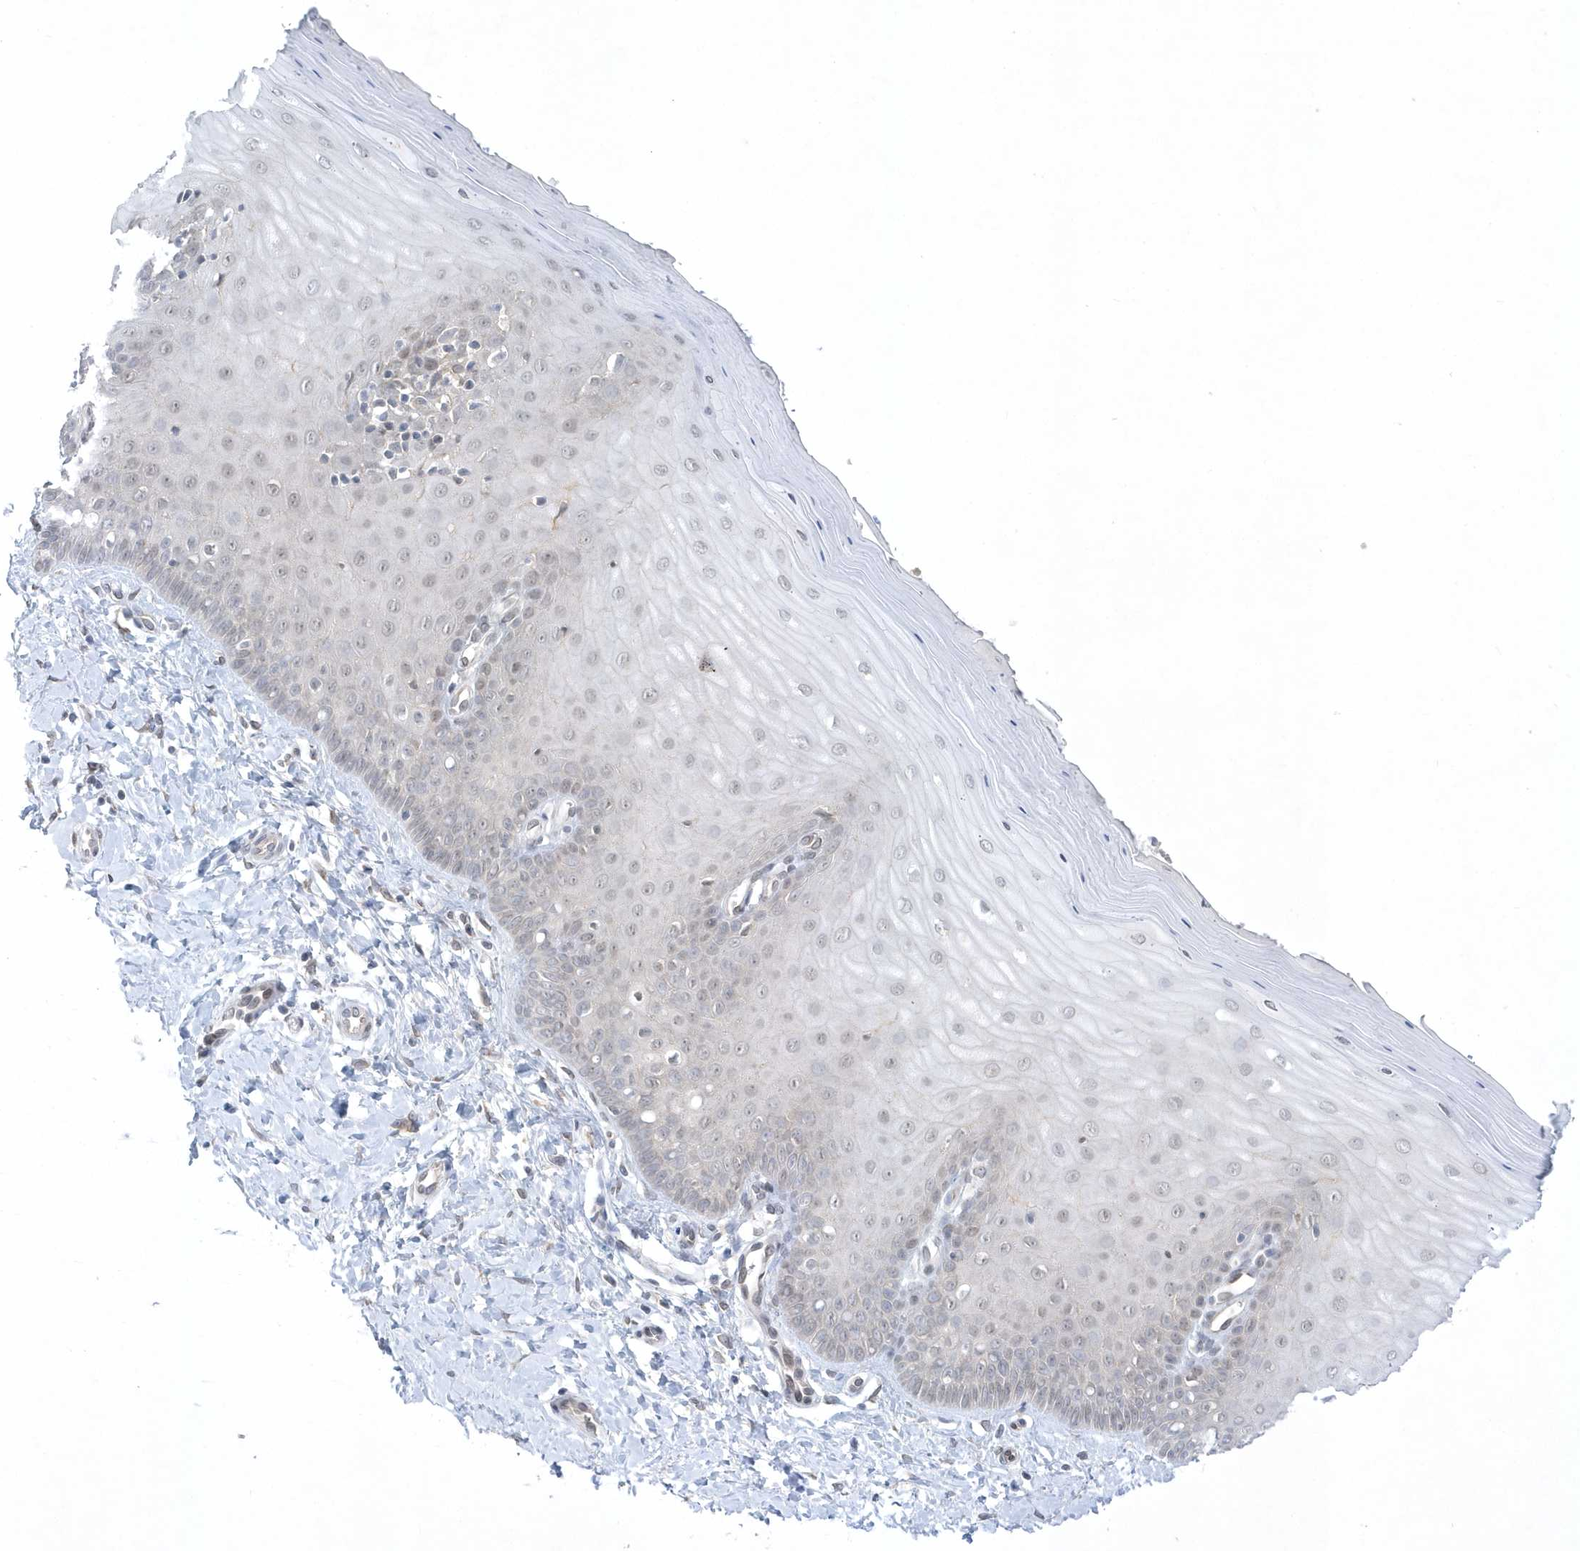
{"staining": {"intensity": "moderate", "quantity": "<25%", "location": "cytoplasmic/membranous"}, "tissue": "cervix", "cell_type": "Glandular cells", "image_type": "normal", "snomed": [{"axis": "morphology", "description": "Normal tissue, NOS"}, {"axis": "topography", "description": "Cervix"}], "caption": "Brown immunohistochemical staining in unremarkable human cervix exhibits moderate cytoplasmic/membranous expression in approximately <25% of glandular cells. (DAB (3,3'-diaminobenzidine) IHC with brightfield microscopy, high magnification).", "gene": "ZC3H12D", "patient": {"sex": "female", "age": 55}}